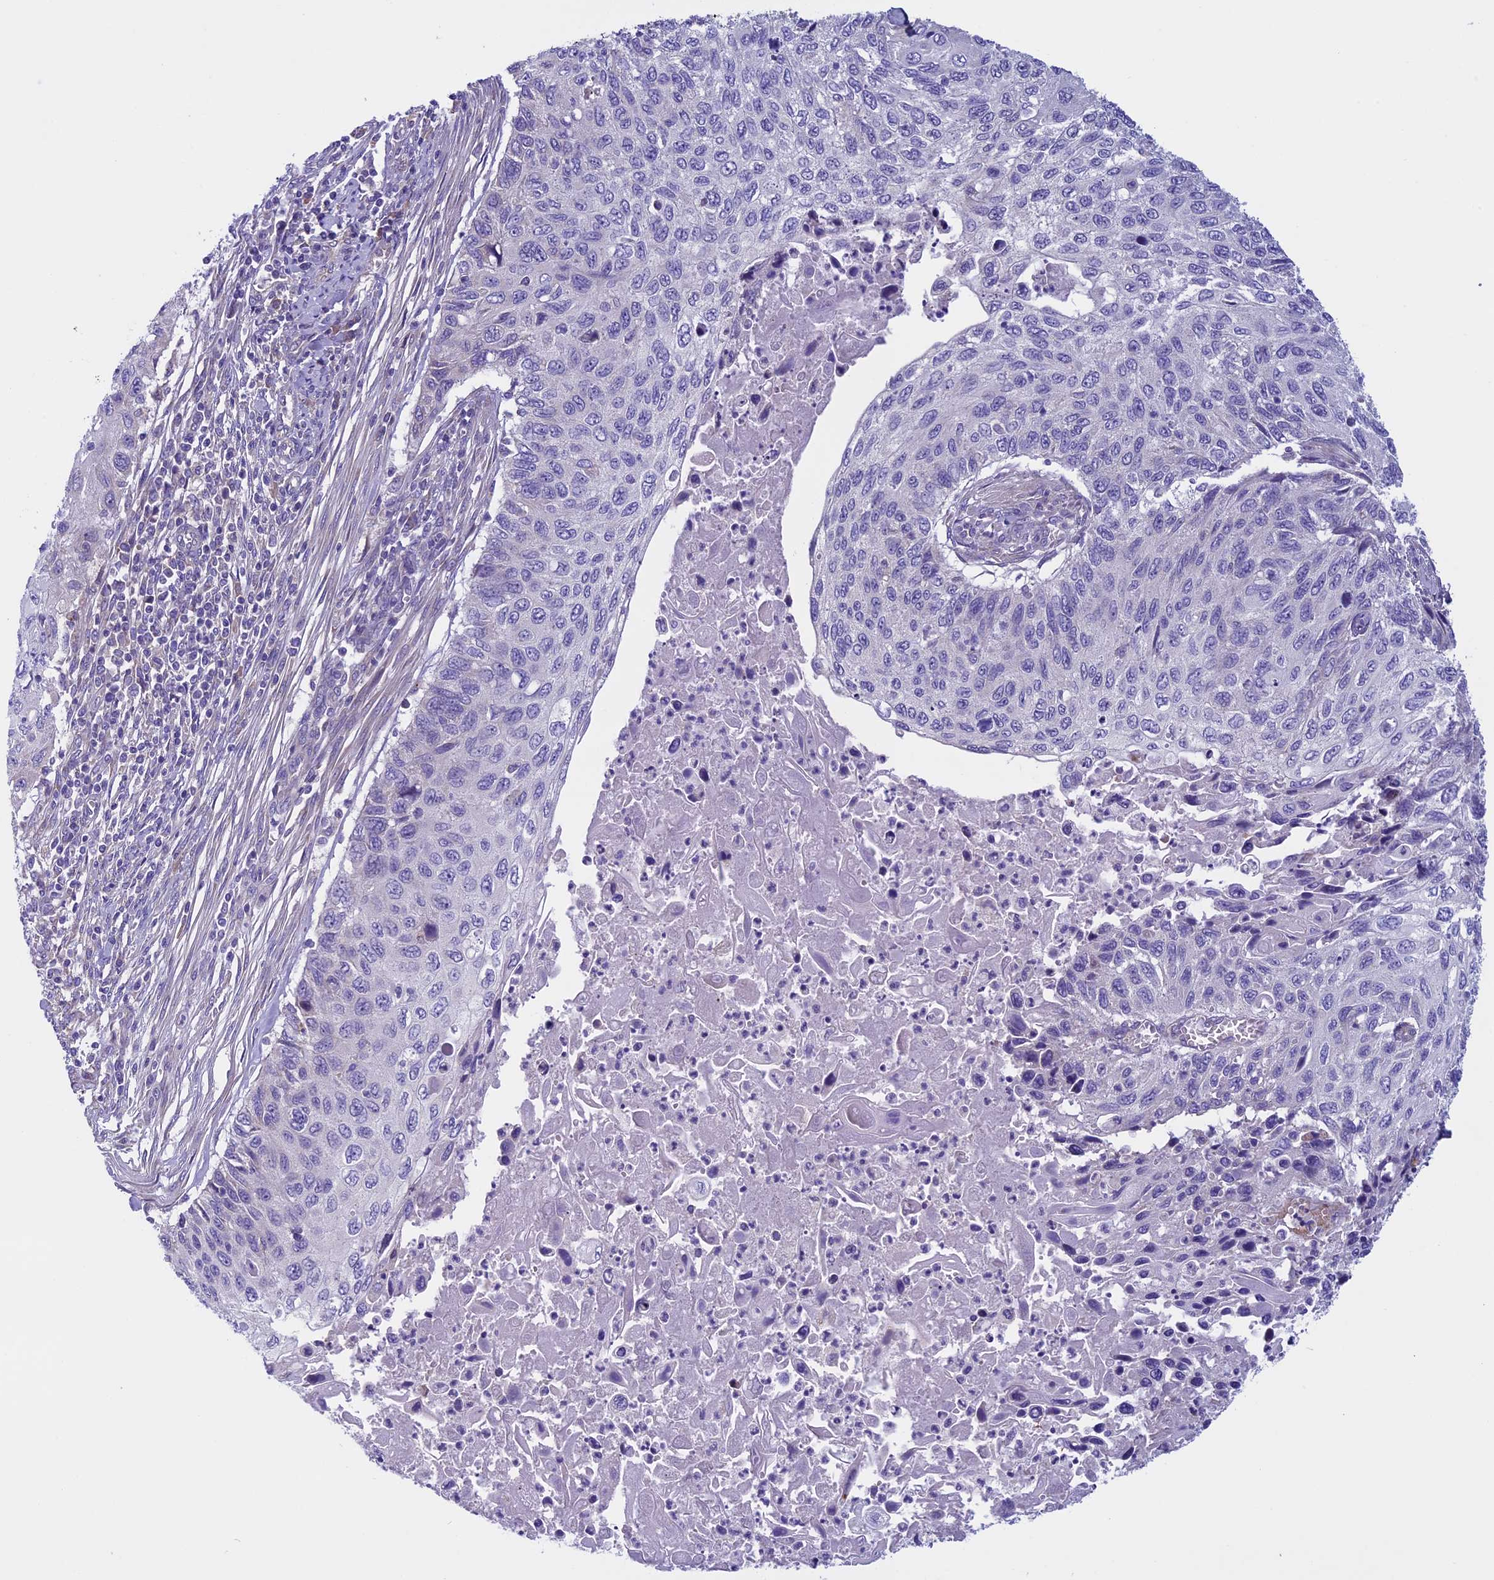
{"staining": {"intensity": "negative", "quantity": "none", "location": "none"}, "tissue": "cervical cancer", "cell_type": "Tumor cells", "image_type": "cancer", "snomed": [{"axis": "morphology", "description": "Squamous cell carcinoma, NOS"}, {"axis": "topography", "description": "Cervix"}], "caption": "Cervical cancer was stained to show a protein in brown. There is no significant positivity in tumor cells. Brightfield microscopy of immunohistochemistry (IHC) stained with DAB (3,3'-diaminobenzidine) (brown) and hematoxylin (blue), captured at high magnification.", "gene": "DCTN5", "patient": {"sex": "female", "age": 70}}